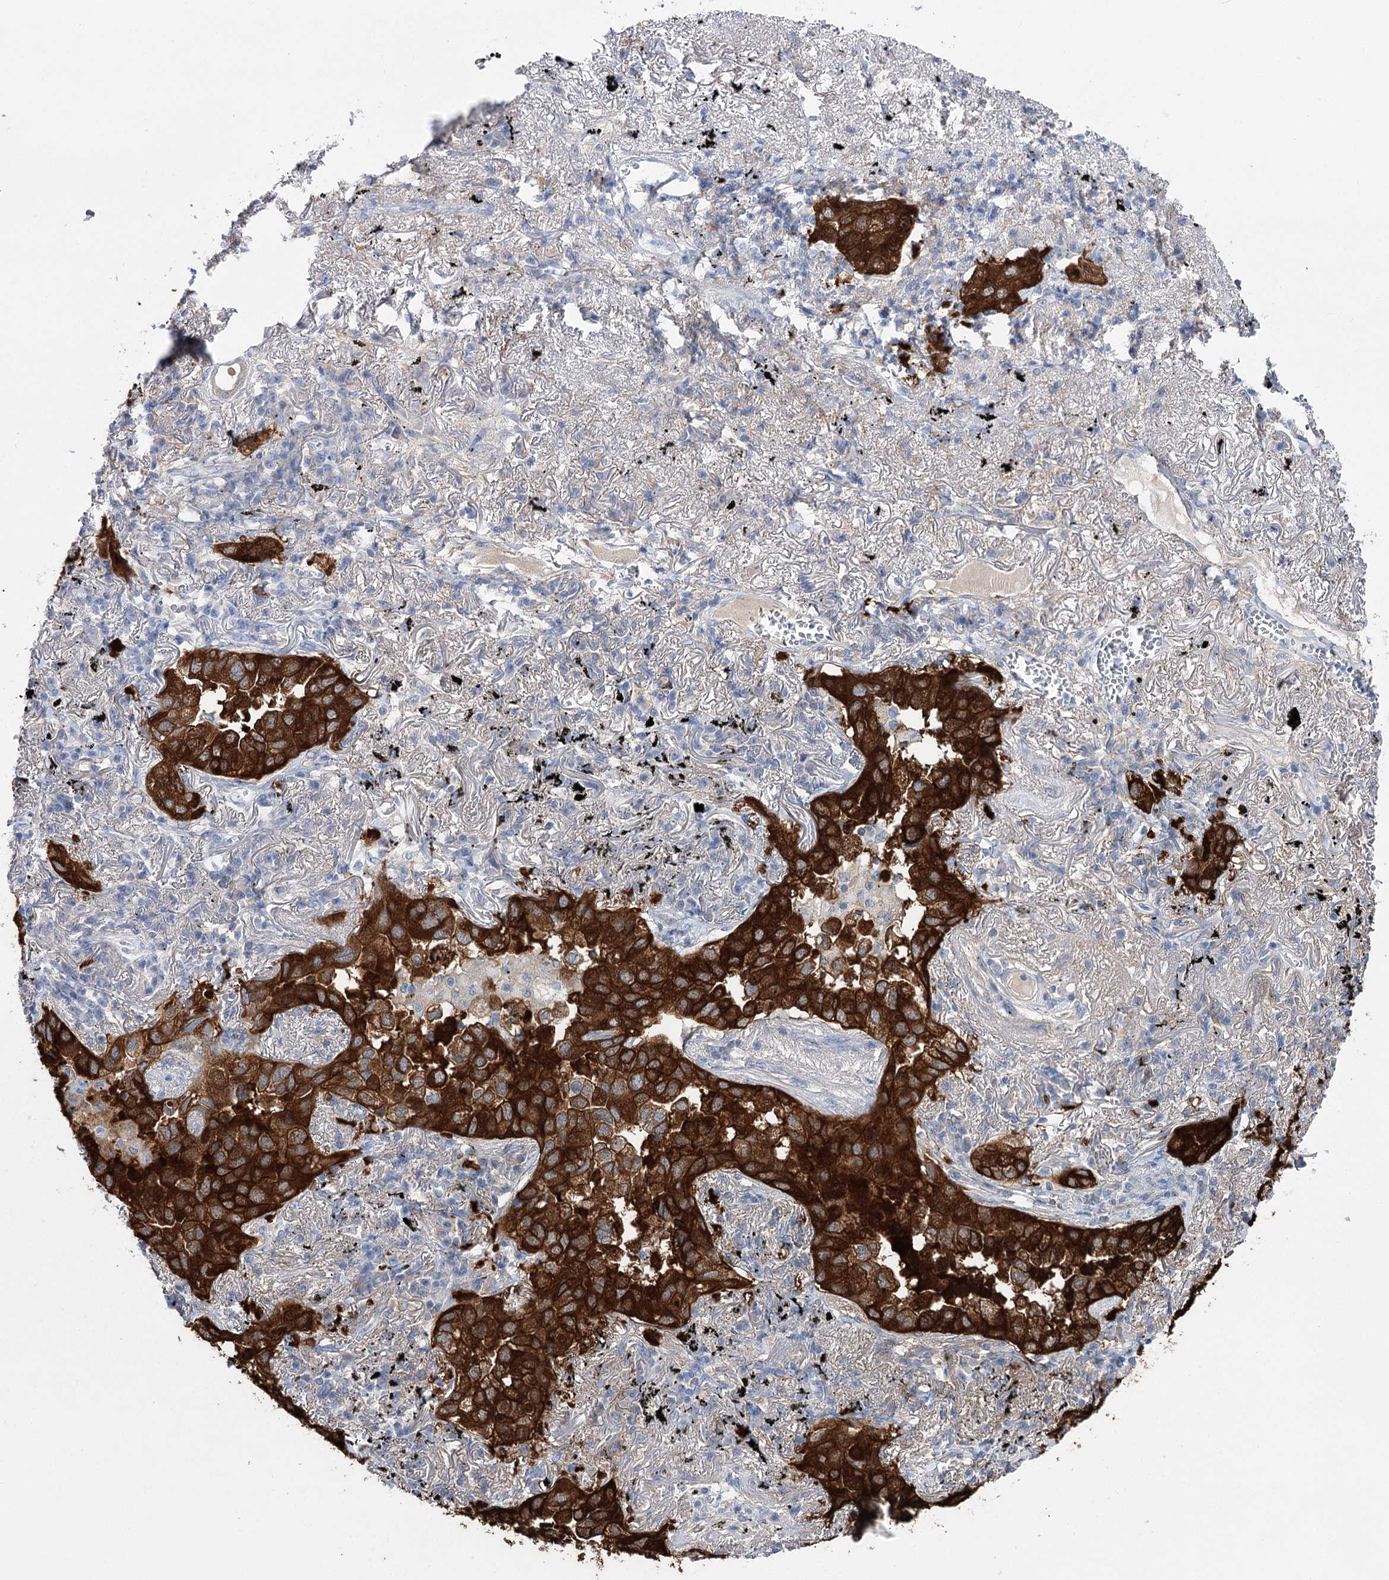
{"staining": {"intensity": "strong", "quantity": ">75%", "location": "cytoplasmic/membranous"}, "tissue": "lung cancer", "cell_type": "Tumor cells", "image_type": "cancer", "snomed": [{"axis": "morphology", "description": "Adenocarcinoma, NOS"}, {"axis": "topography", "description": "Lung"}], "caption": "Strong cytoplasmic/membranous expression is seen in about >75% of tumor cells in adenocarcinoma (lung). (brown staining indicates protein expression, while blue staining denotes nuclei).", "gene": "UGDH", "patient": {"sex": "male", "age": 65}}